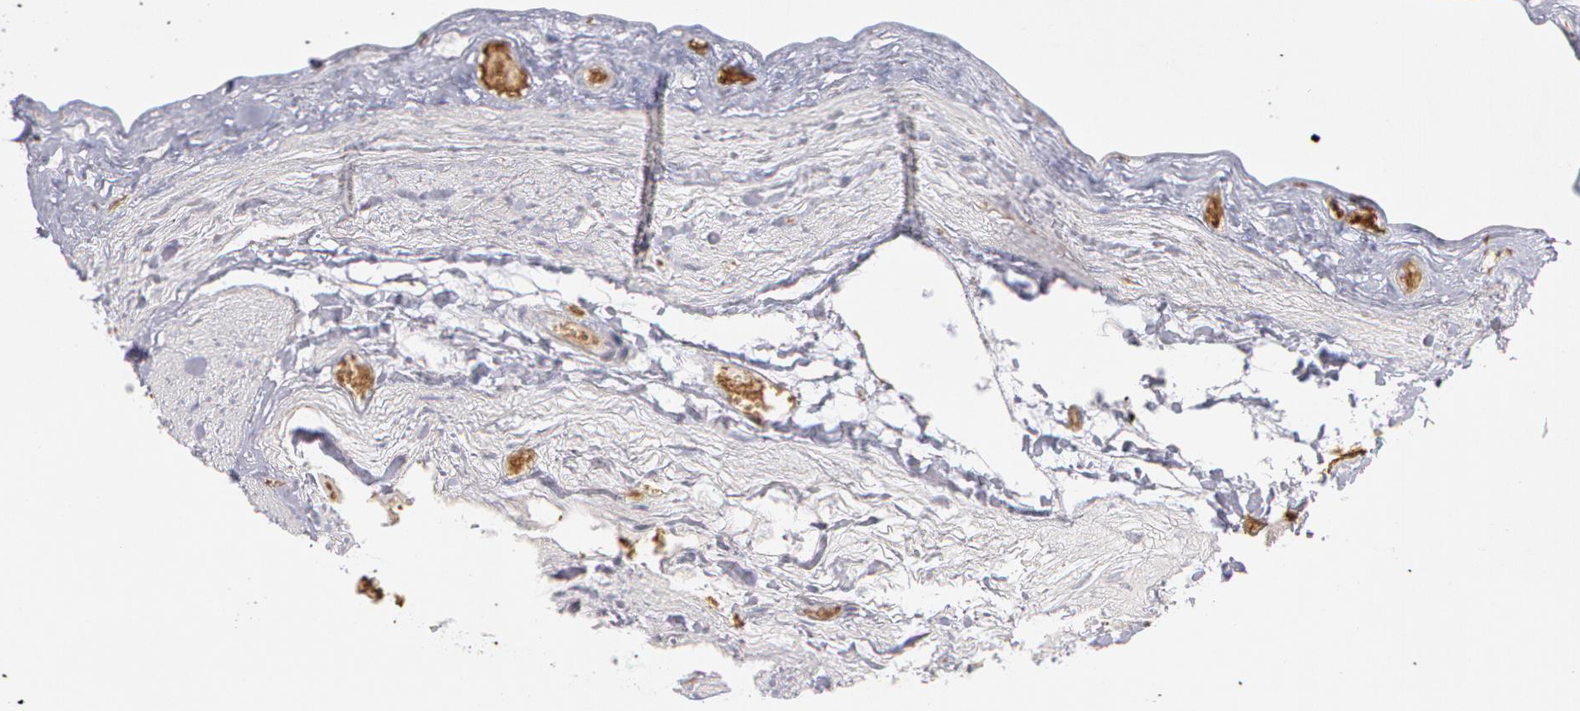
{"staining": {"intensity": "weak", "quantity": "25%-75%", "location": "nuclear"}, "tissue": "gallbladder", "cell_type": "Glandular cells", "image_type": "normal", "snomed": [{"axis": "morphology", "description": "Normal tissue, NOS"}, {"axis": "topography", "description": "Gallbladder"}], "caption": "A histopathology image of human gallbladder stained for a protein shows weak nuclear brown staining in glandular cells.", "gene": "PRICKLE1", "patient": {"sex": "female", "age": 24}}